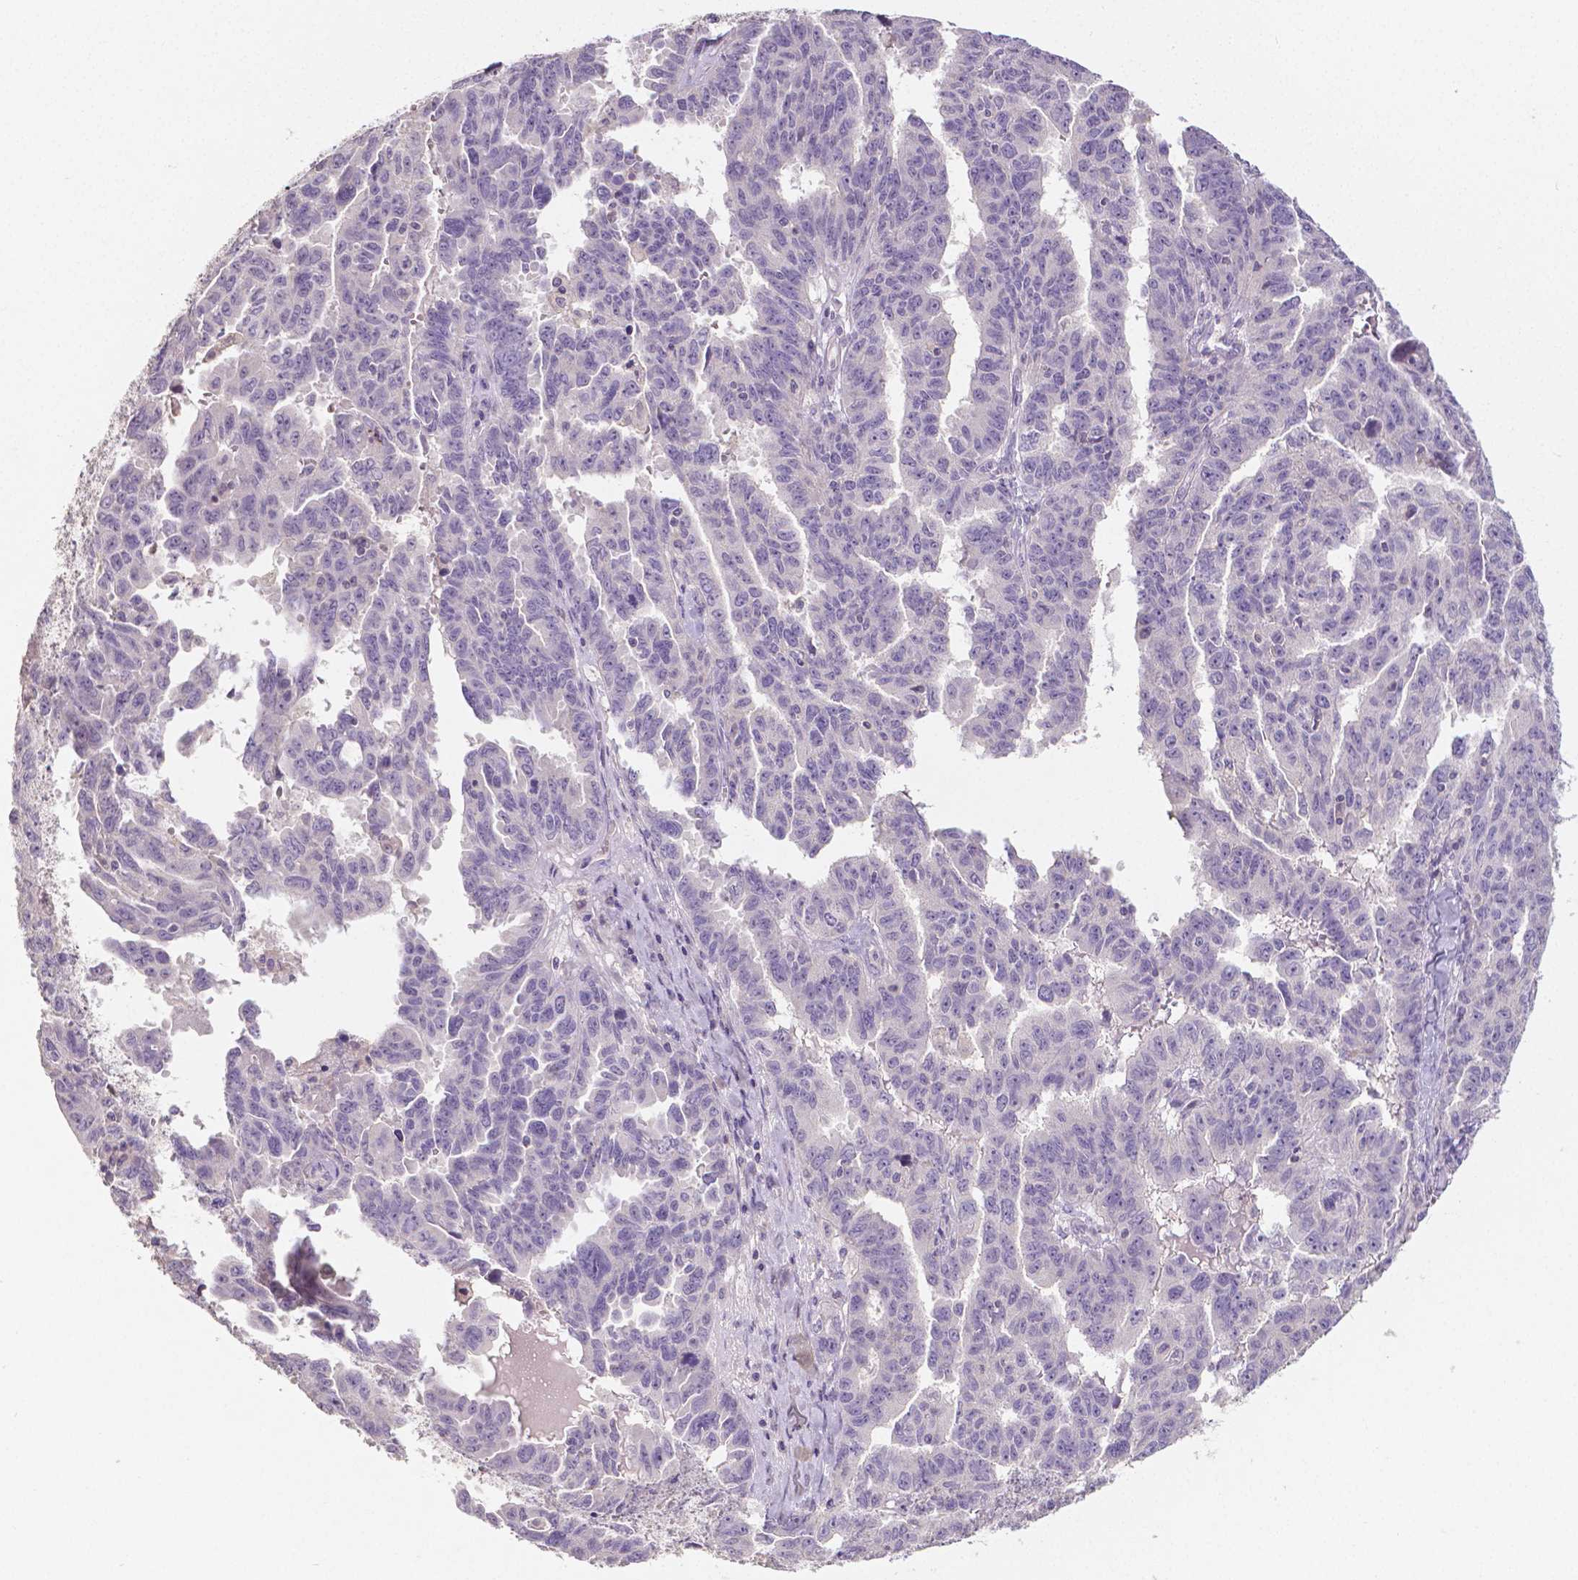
{"staining": {"intensity": "negative", "quantity": "none", "location": "none"}, "tissue": "ovarian cancer", "cell_type": "Tumor cells", "image_type": "cancer", "snomed": [{"axis": "morphology", "description": "Adenocarcinoma, NOS"}, {"axis": "morphology", "description": "Carcinoma, endometroid"}, {"axis": "topography", "description": "Ovary"}], "caption": "Ovarian adenocarcinoma was stained to show a protein in brown. There is no significant staining in tumor cells.", "gene": "CRMP1", "patient": {"sex": "female", "age": 72}}